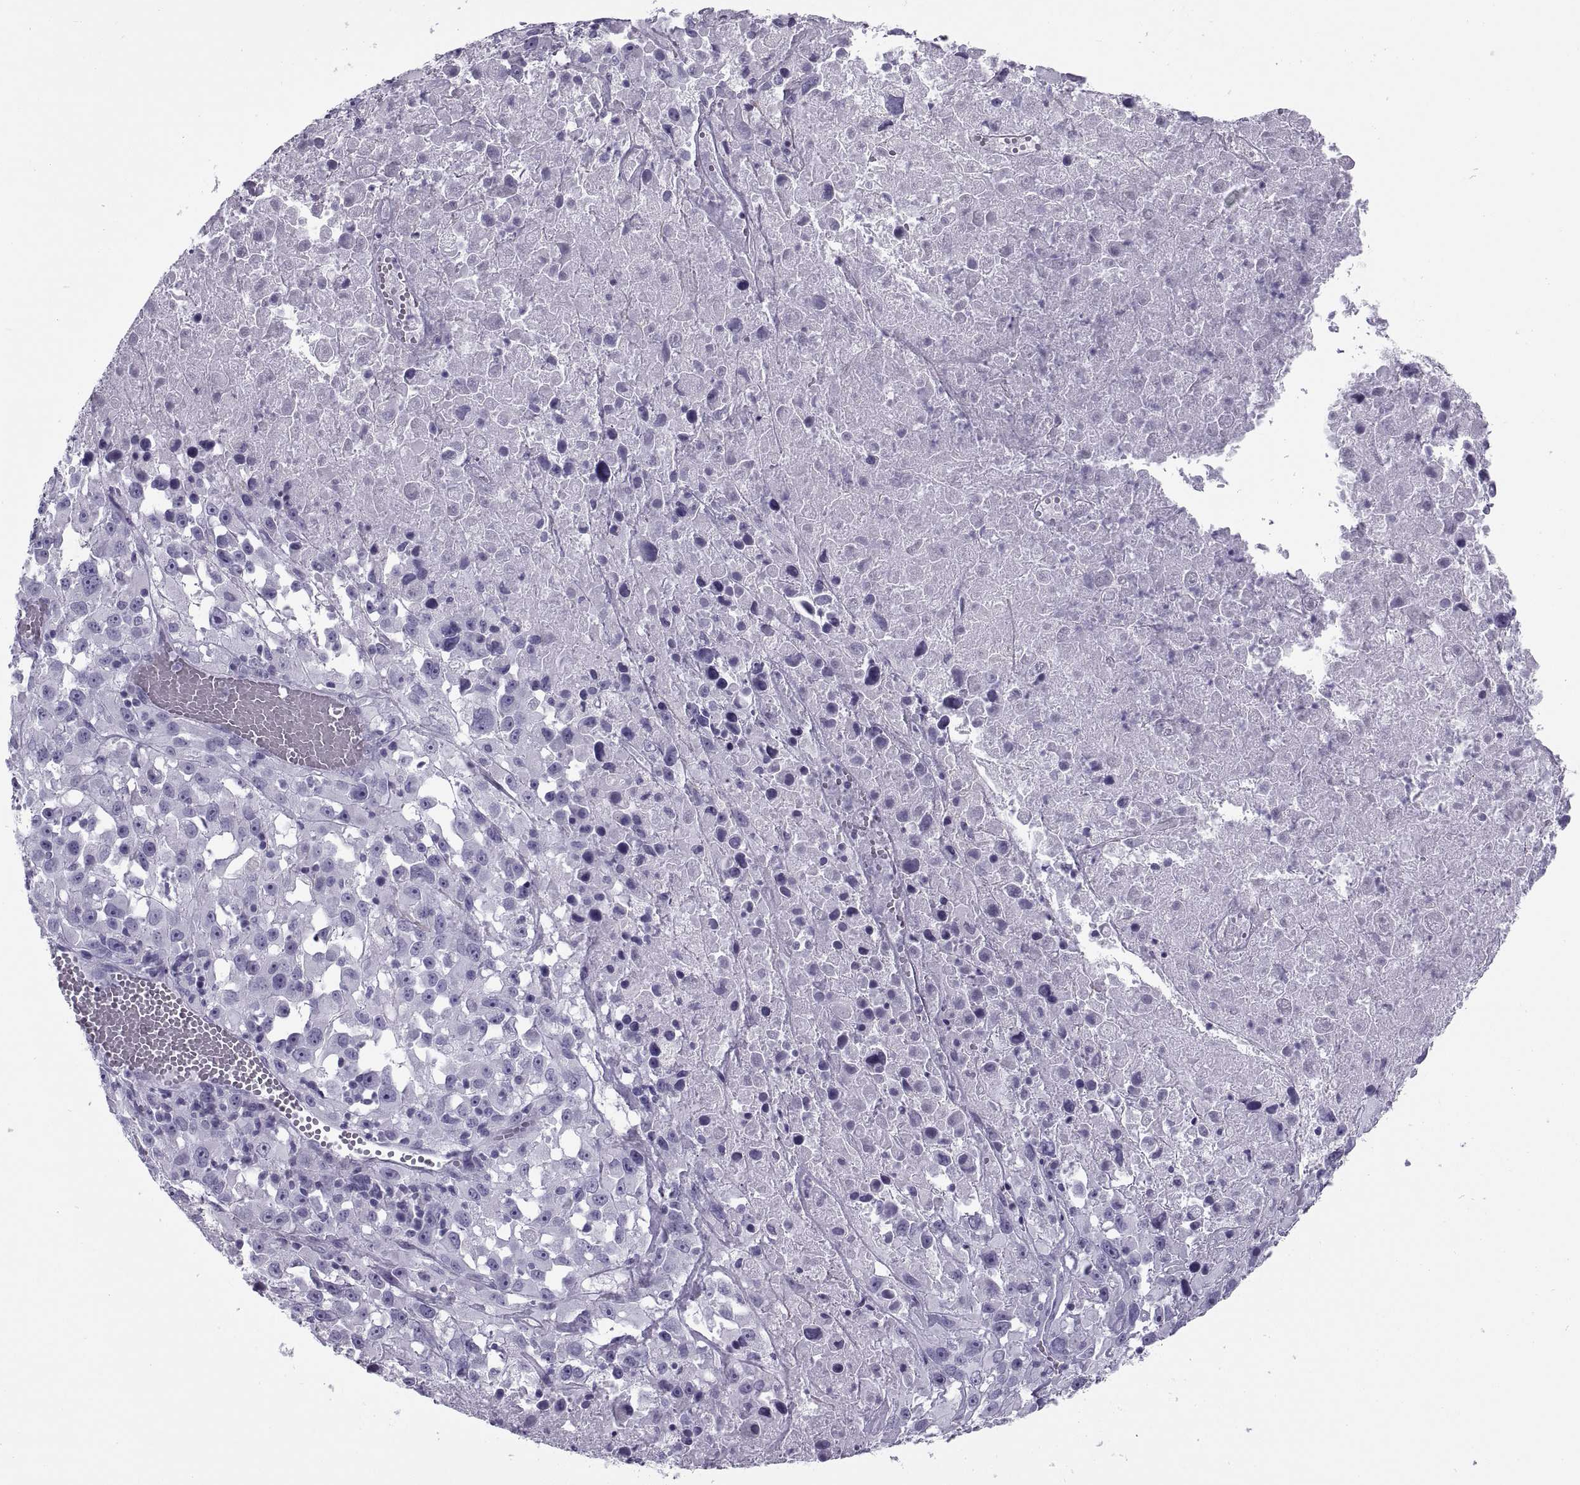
{"staining": {"intensity": "negative", "quantity": "none", "location": "none"}, "tissue": "melanoma", "cell_type": "Tumor cells", "image_type": "cancer", "snomed": [{"axis": "morphology", "description": "Malignant melanoma, Metastatic site"}, {"axis": "topography", "description": "Lymph node"}], "caption": "The immunohistochemistry histopathology image has no significant staining in tumor cells of malignant melanoma (metastatic site) tissue. (DAB (3,3'-diaminobenzidine) IHC with hematoxylin counter stain).", "gene": "RLBP1", "patient": {"sex": "male", "age": 50}}